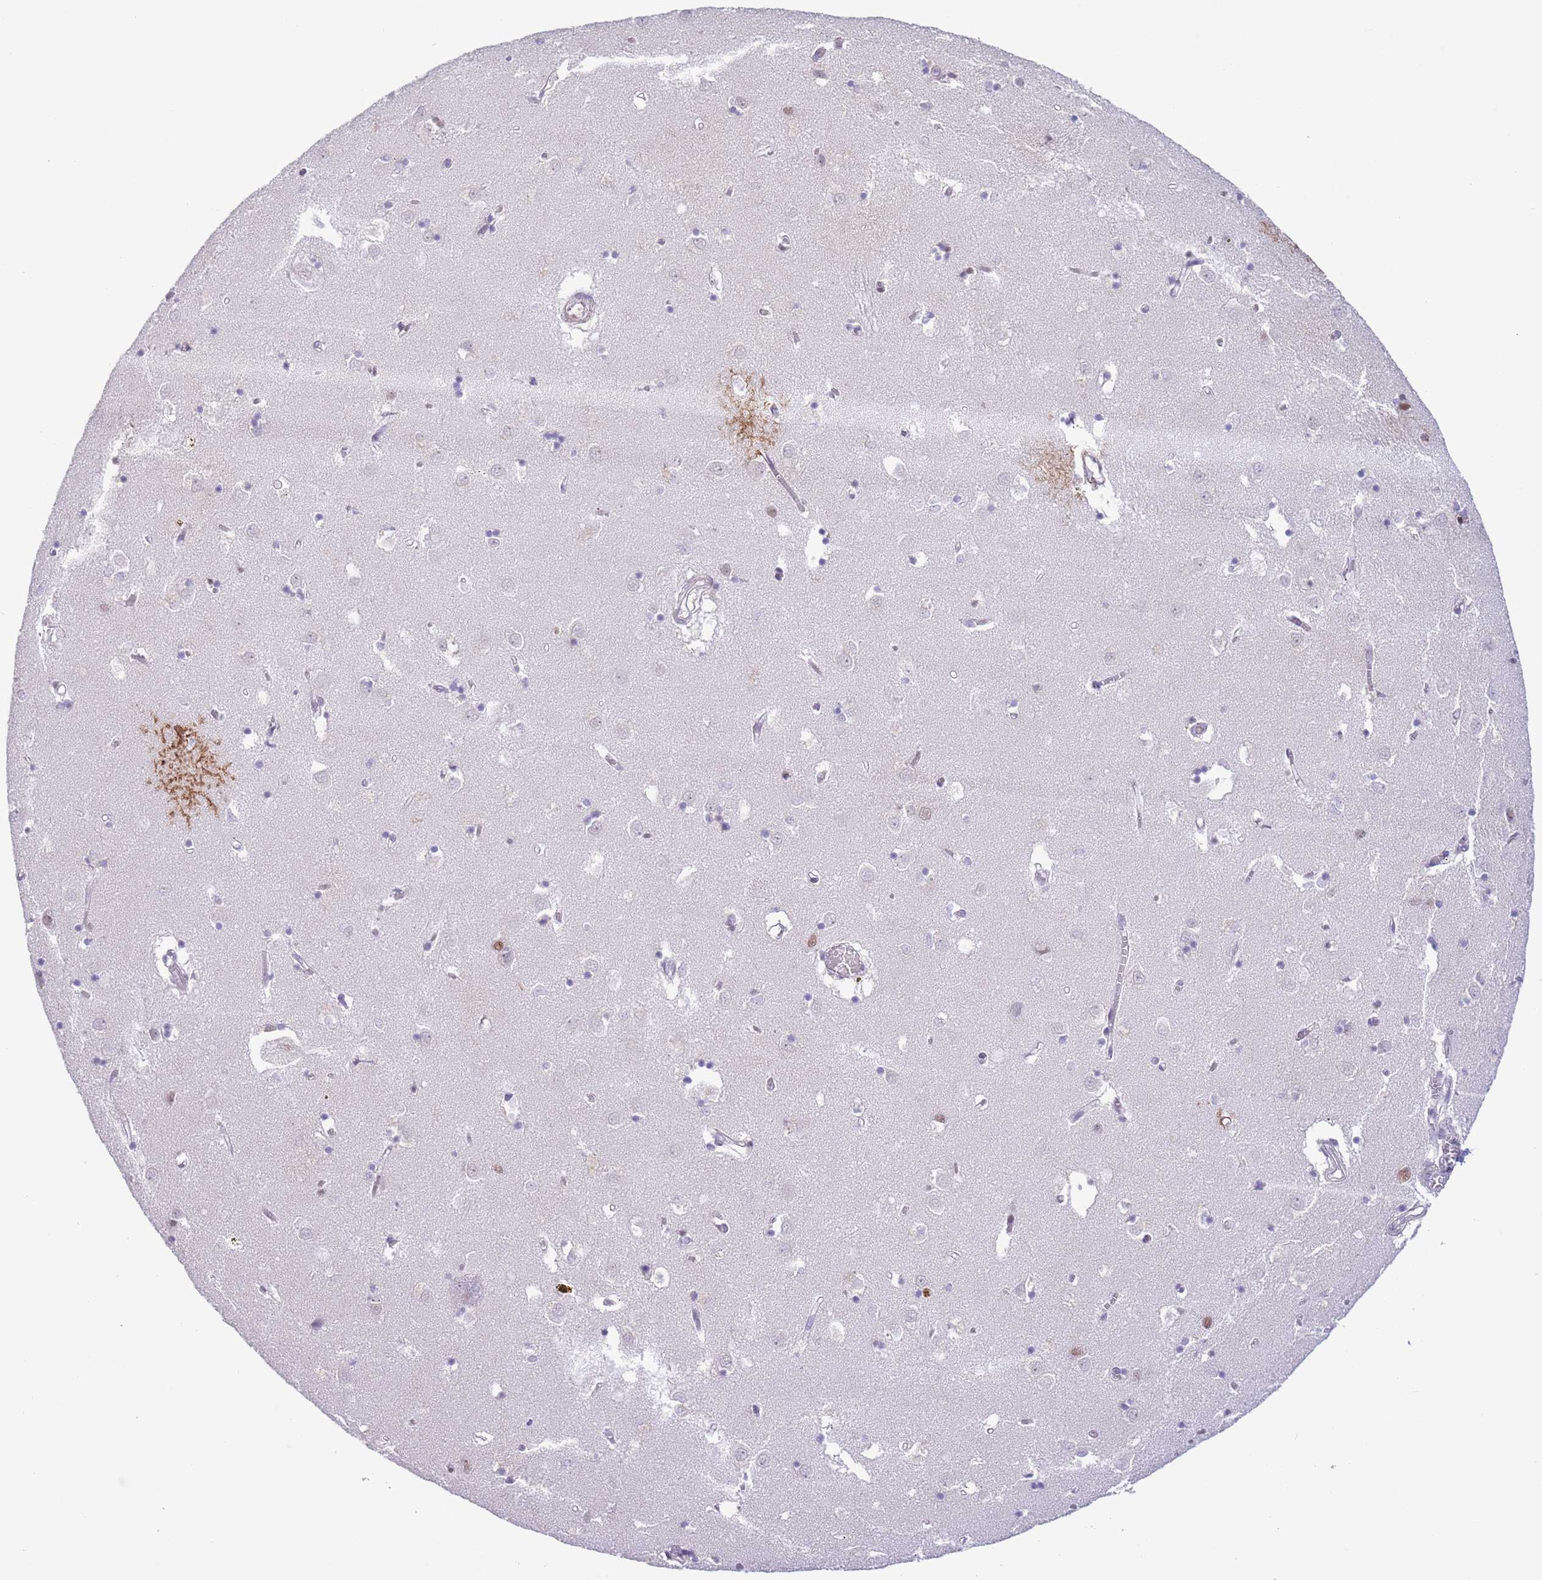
{"staining": {"intensity": "moderate", "quantity": "<25%", "location": "nuclear"}, "tissue": "caudate", "cell_type": "Glial cells", "image_type": "normal", "snomed": [{"axis": "morphology", "description": "Normal tissue, NOS"}, {"axis": "topography", "description": "Lateral ventricle wall"}], "caption": "Protein analysis of benign caudate reveals moderate nuclear staining in approximately <25% of glial cells.", "gene": "MFSD10", "patient": {"sex": "male", "age": 70}}